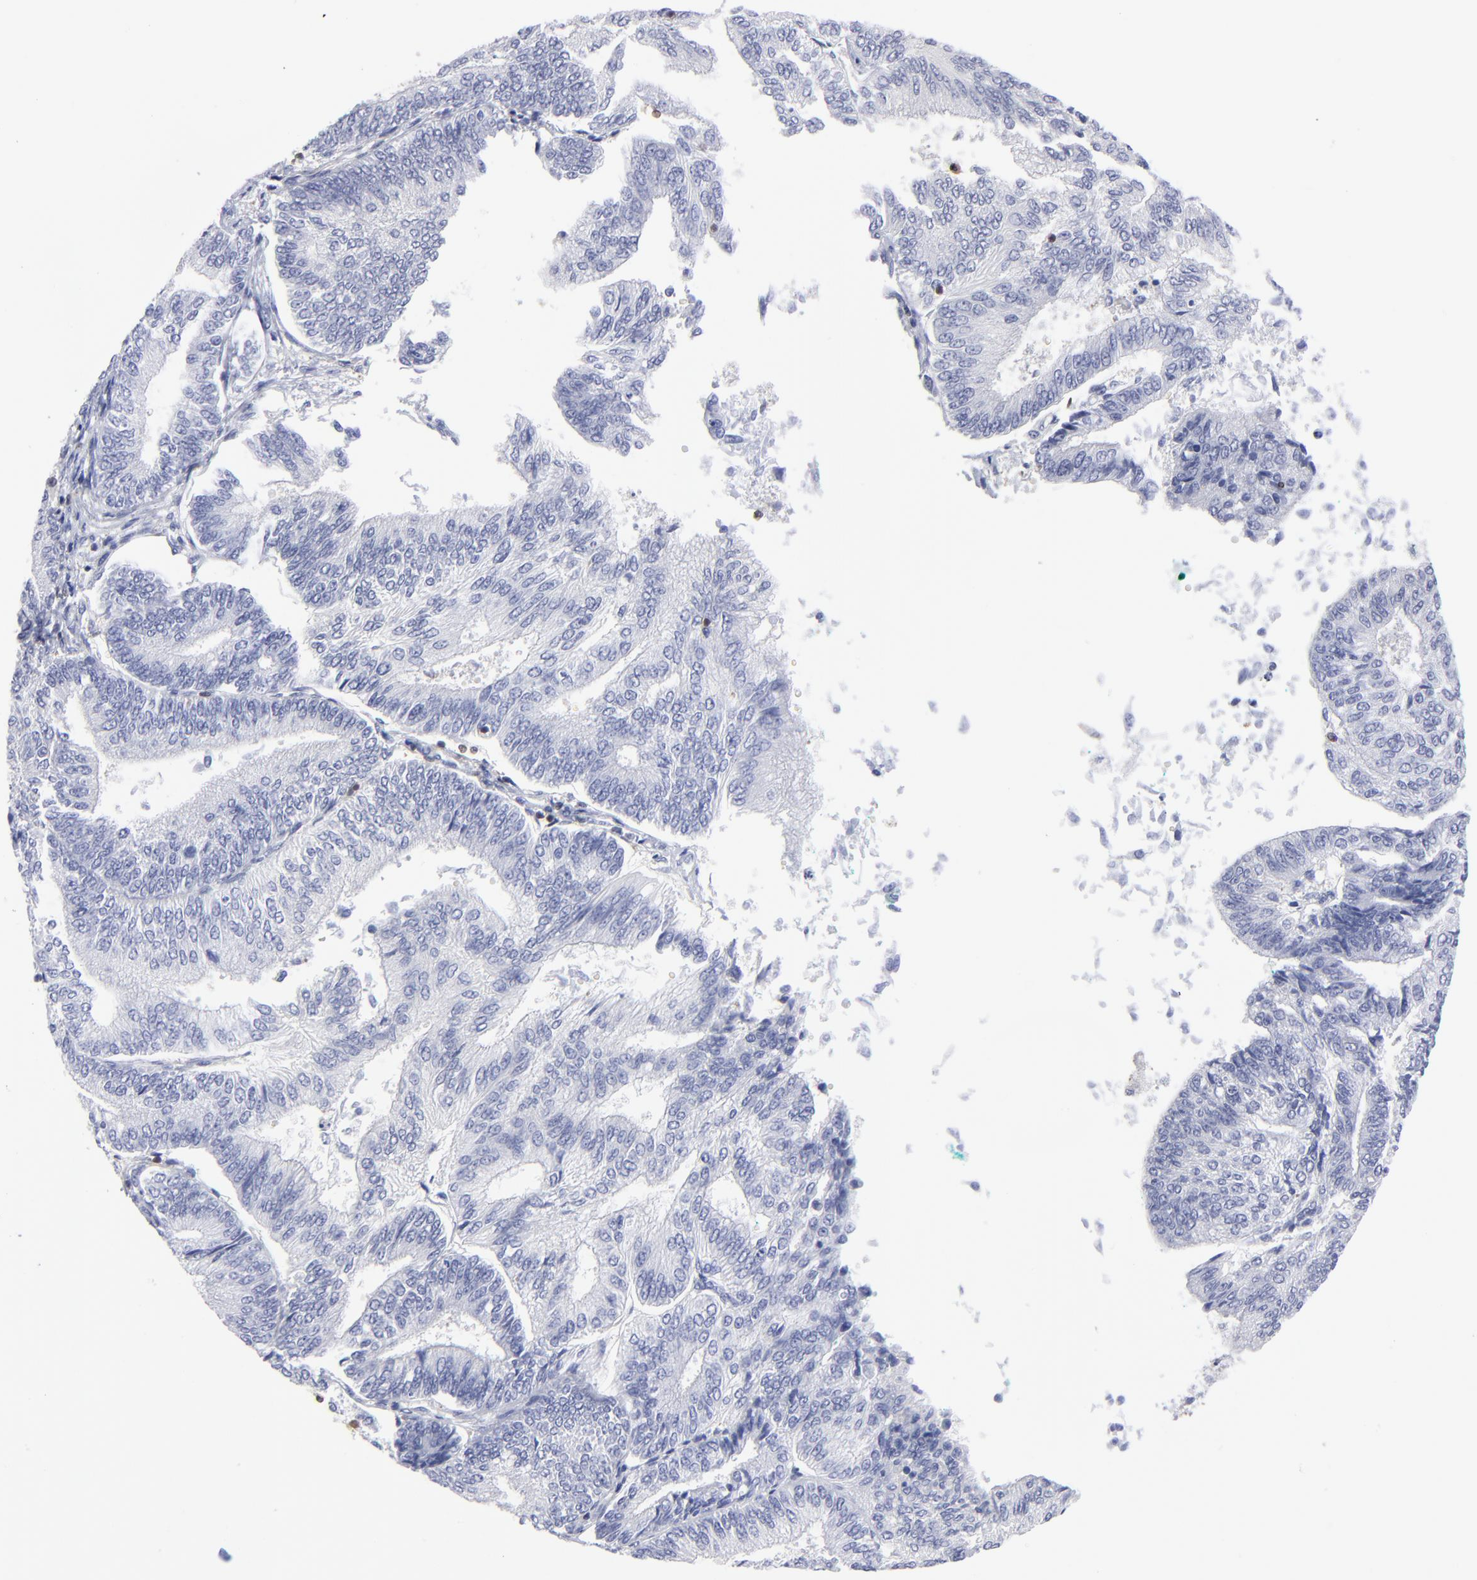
{"staining": {"intensity": "negative", "quantity": "none", "location": "none"}, "tissue": "endometrial cancer", "cell_type": "Tumor cells", "image_type": "cancer", "snomed": [{"axis": "morphology", "description": "Adenocarcinoma, NOS"}, {"axis": "topography", "description": "Endometrium"}], "caption": "Endometrial adenocarcinoma was stained to show a protein in brown. There is no significant positivity in tumor cells.", "gene": "TBXT", "patient": {"sex": "female", "age": 55}}